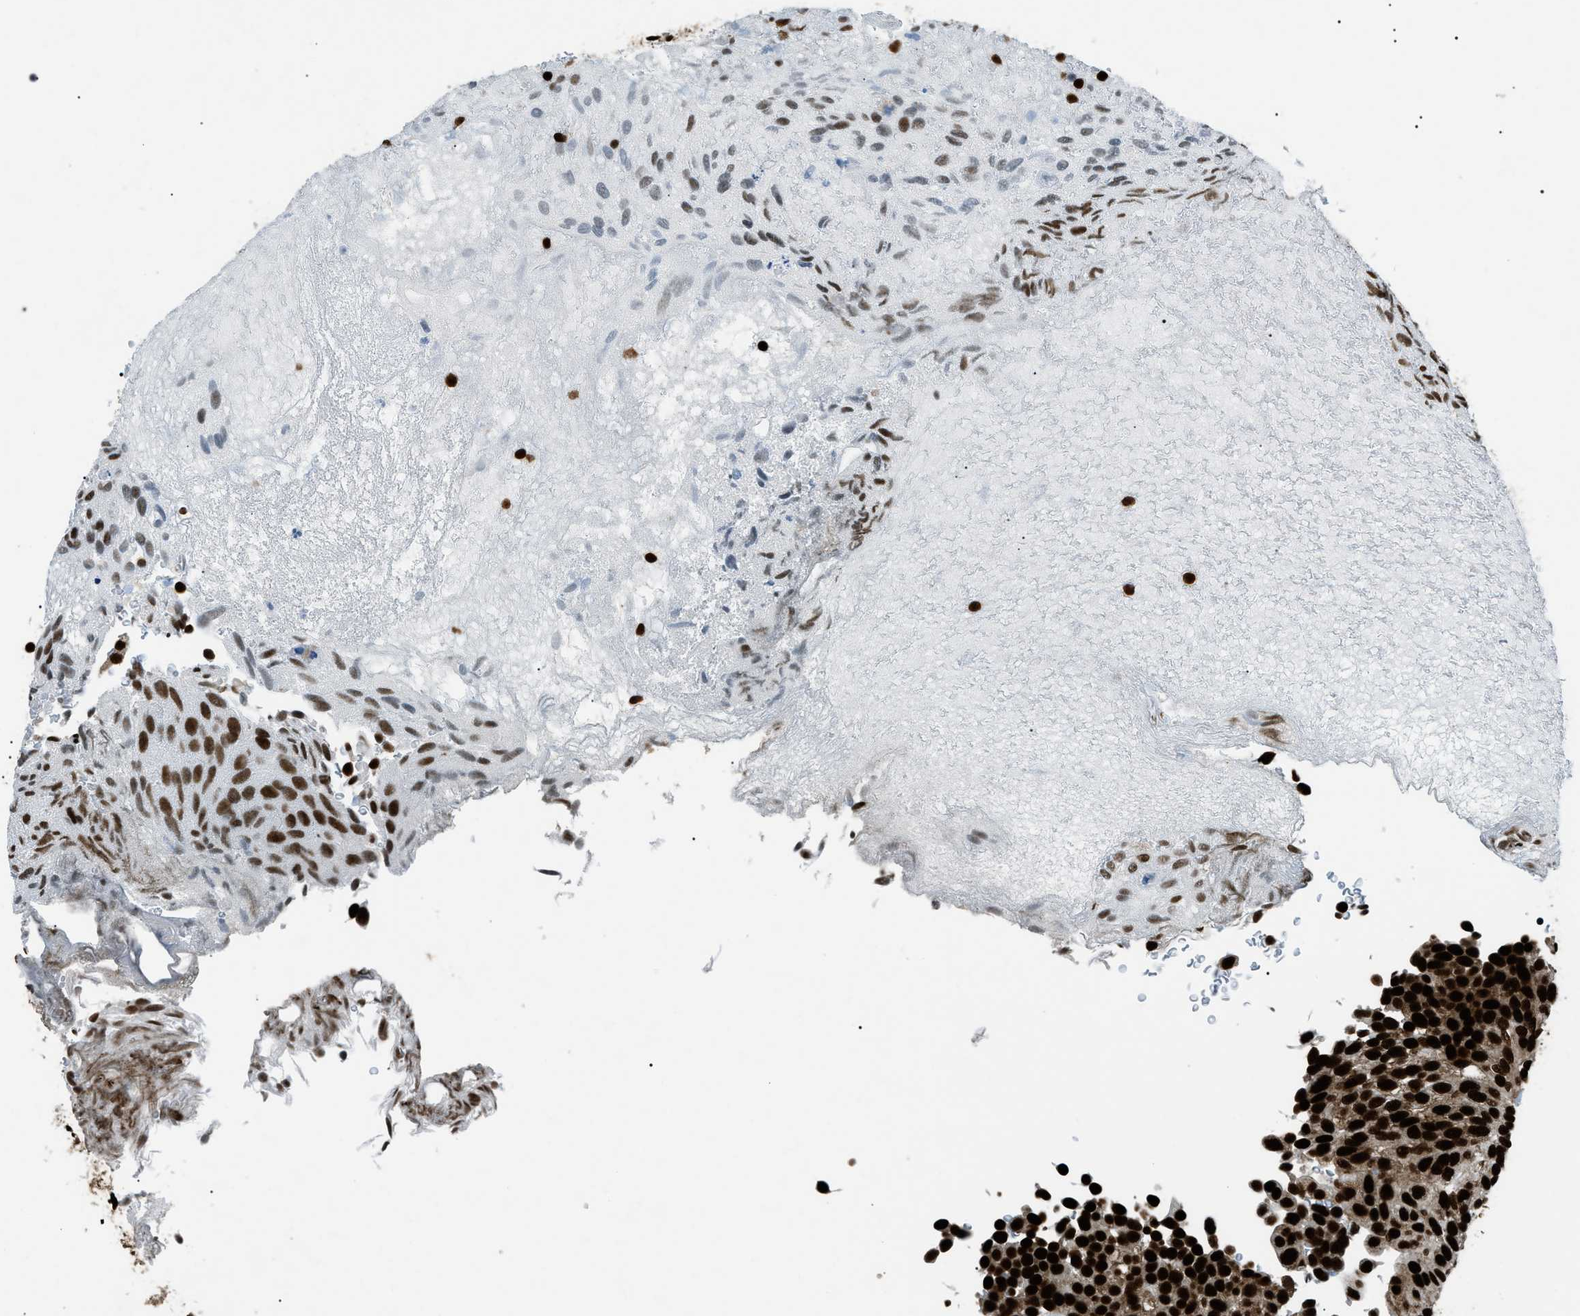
{"staining": {"intensity": "strong", "quantity": ">75%", "location": "nuclear"}, "tissue": "urothelial cancer", "cell_type": "Tumor cells", "image_type": "cancer", "snomed": [{"axis": "morphology", "description": "Urothelial carcinoma, Low grade"}, {"axis": "topography", "description": "Urinary bladder"}], "caption": "Low-grade urothelial carcinoma stained with DAB (3,3'-diaminobenzidine) IHC exhibits high levels of strong nuclear expression in about >75% of tumor cells.", "gene": "HNRNPK", "patient": {"sex": "male", "age": 78}}